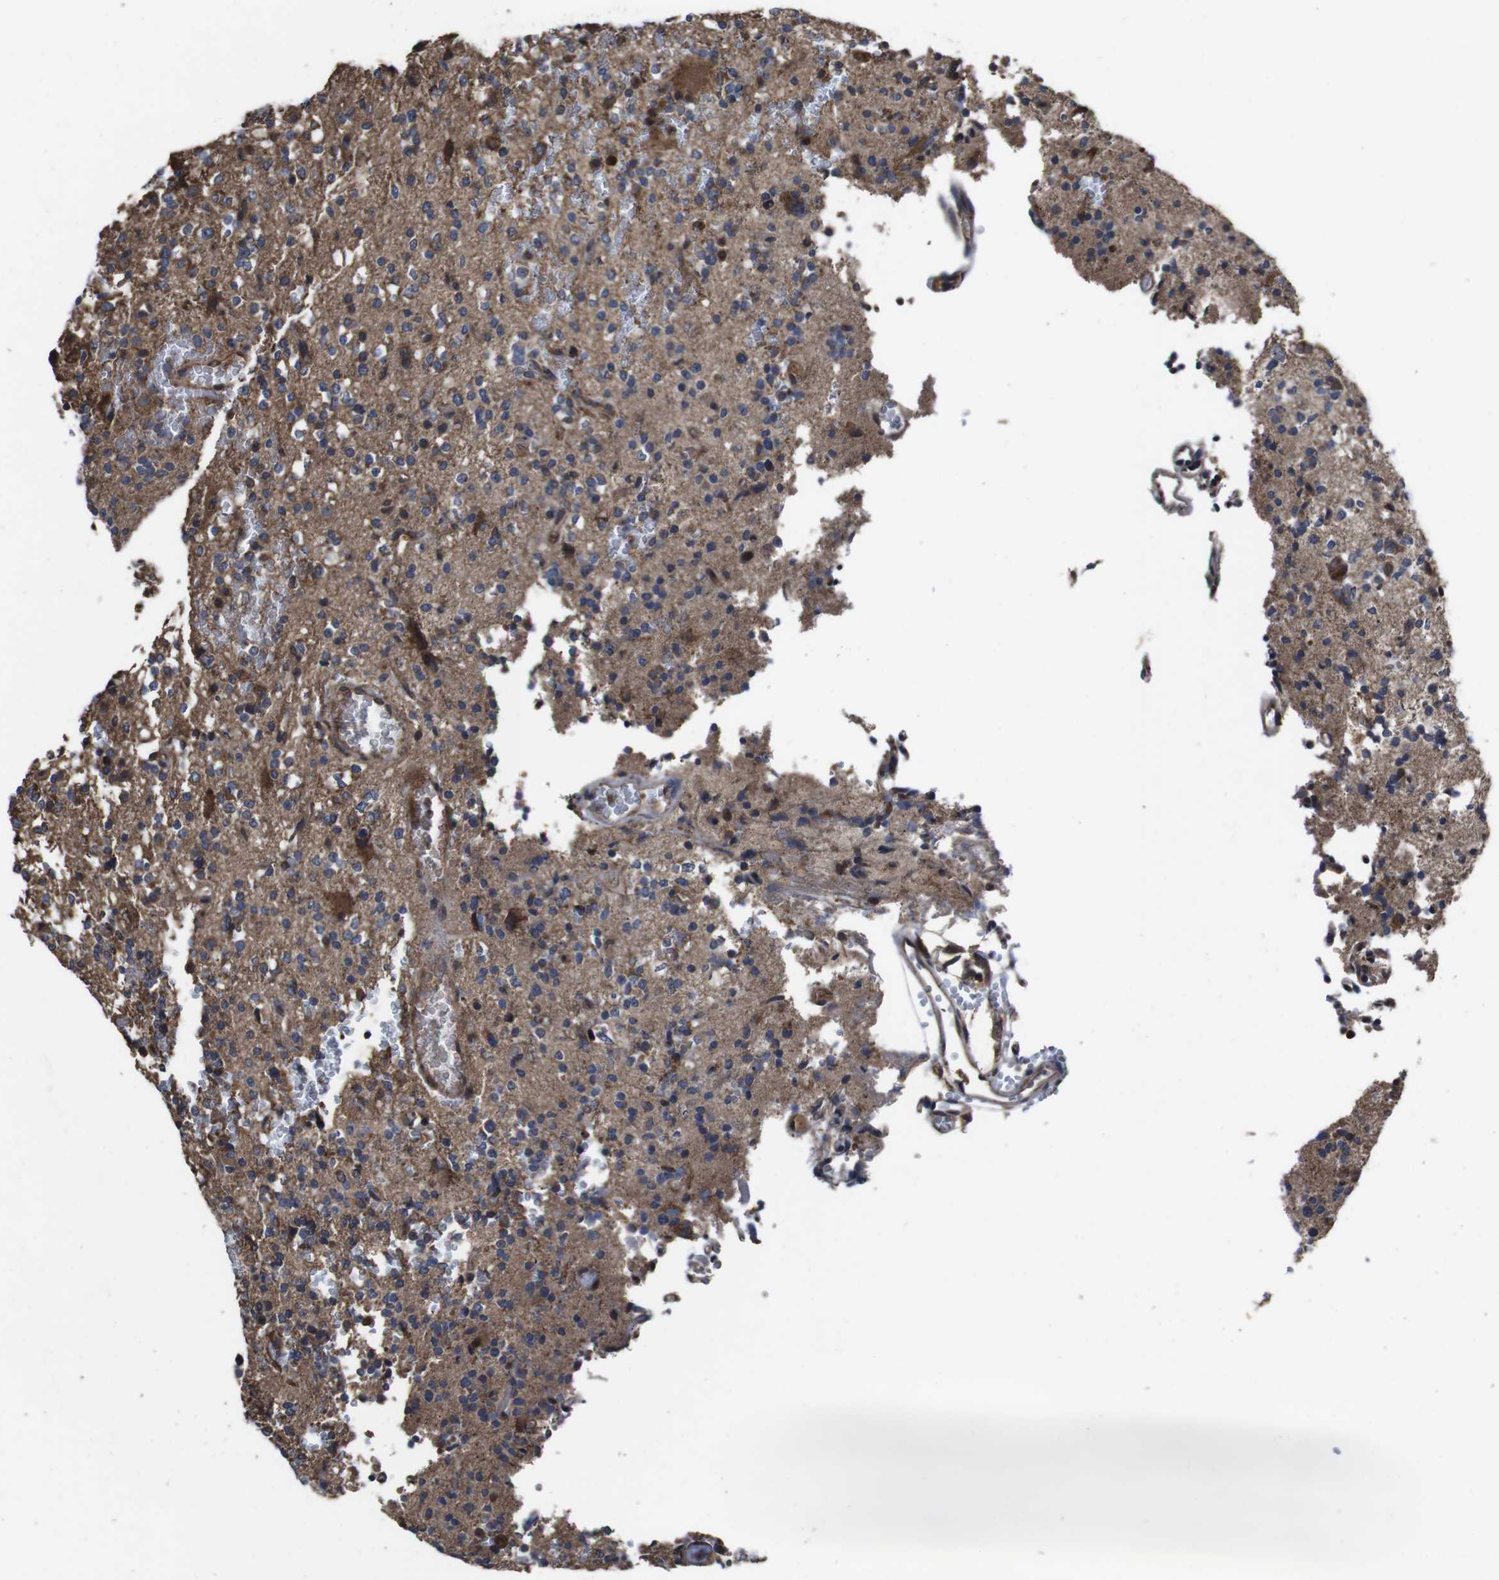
{"staining": {"intensity": "moderate", "quantity": "<25%", "location": "cytoplasmic/membranous"}, "tissue": "glioma", "cell_type": "Tumor cells", "image_type": "cancer", "snomed": [{"axis": "morphology", "description": "Glioma, malignant, High grade"}, {"axis": "topography", "description": "Brain"}], "caption": "Immunohistochemistry photomicrograph of neoplastic tissue: glioma stained using immunohistochemistry (IHC) exhibits low levels of moderate protein expression localized specifically in the cytoplasmic/membranous of tumor cells, appearing as a cytoplasmic/membranous brown color.", "gene": "CXCL11", "patient": {"sex": "male", "age": 47}}